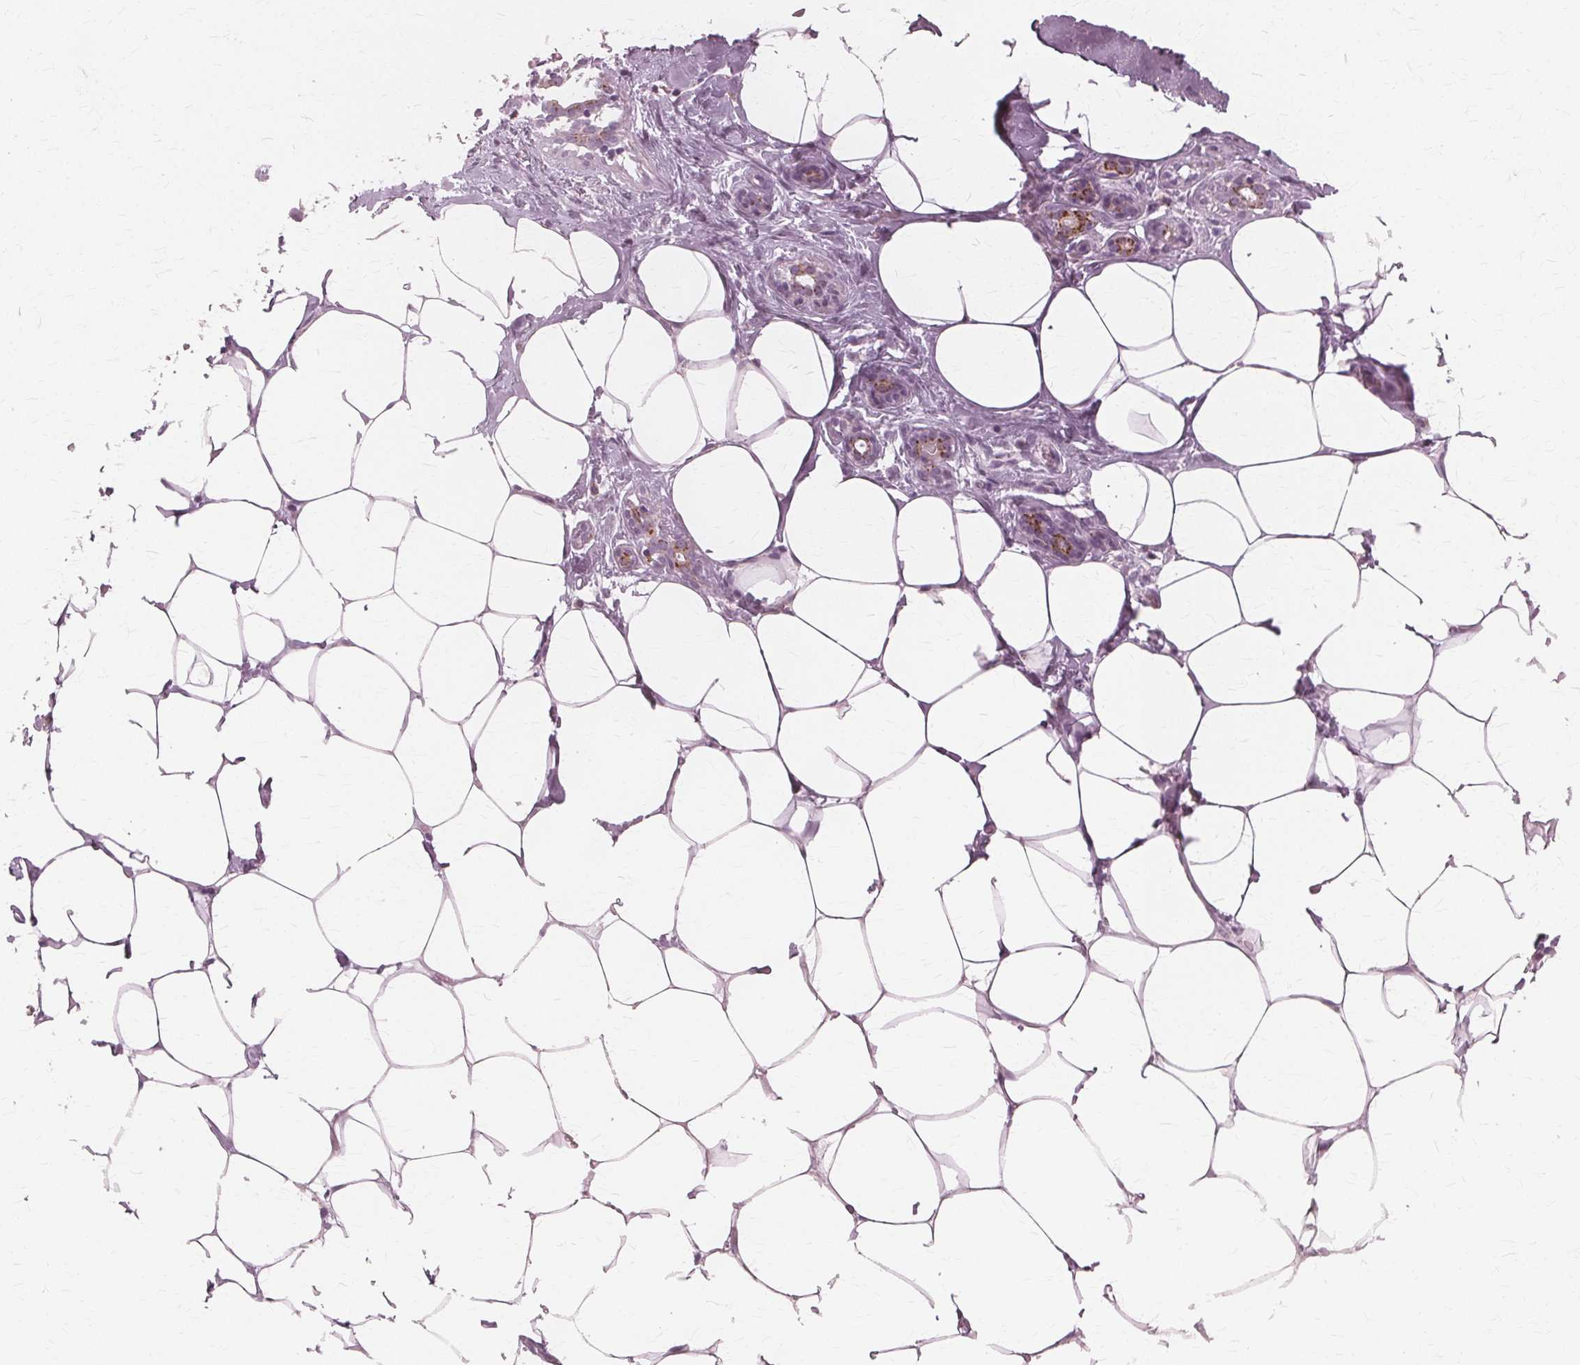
{"staining": {"intensity": "weak", "quantity": "<25%", "location": "cytoplasmic/membranous"}, "tissue": "breast", "cell_type": "Adipocytes", "image_type": "normal", "snomed": [{"axis": "morphology", "description": "Normal tissue, NOS"}, {"axis": "topography", "description": "Breast"}], "caption": "This image is of unremarkable breast stained with immunohistochemistry (IHC) to label a protein in brown with the nuclei are counter-stained blue. There is no expression in adipocytes.", "gene": "DNASE2", "patient": {"sex": "female", "age": 27}}